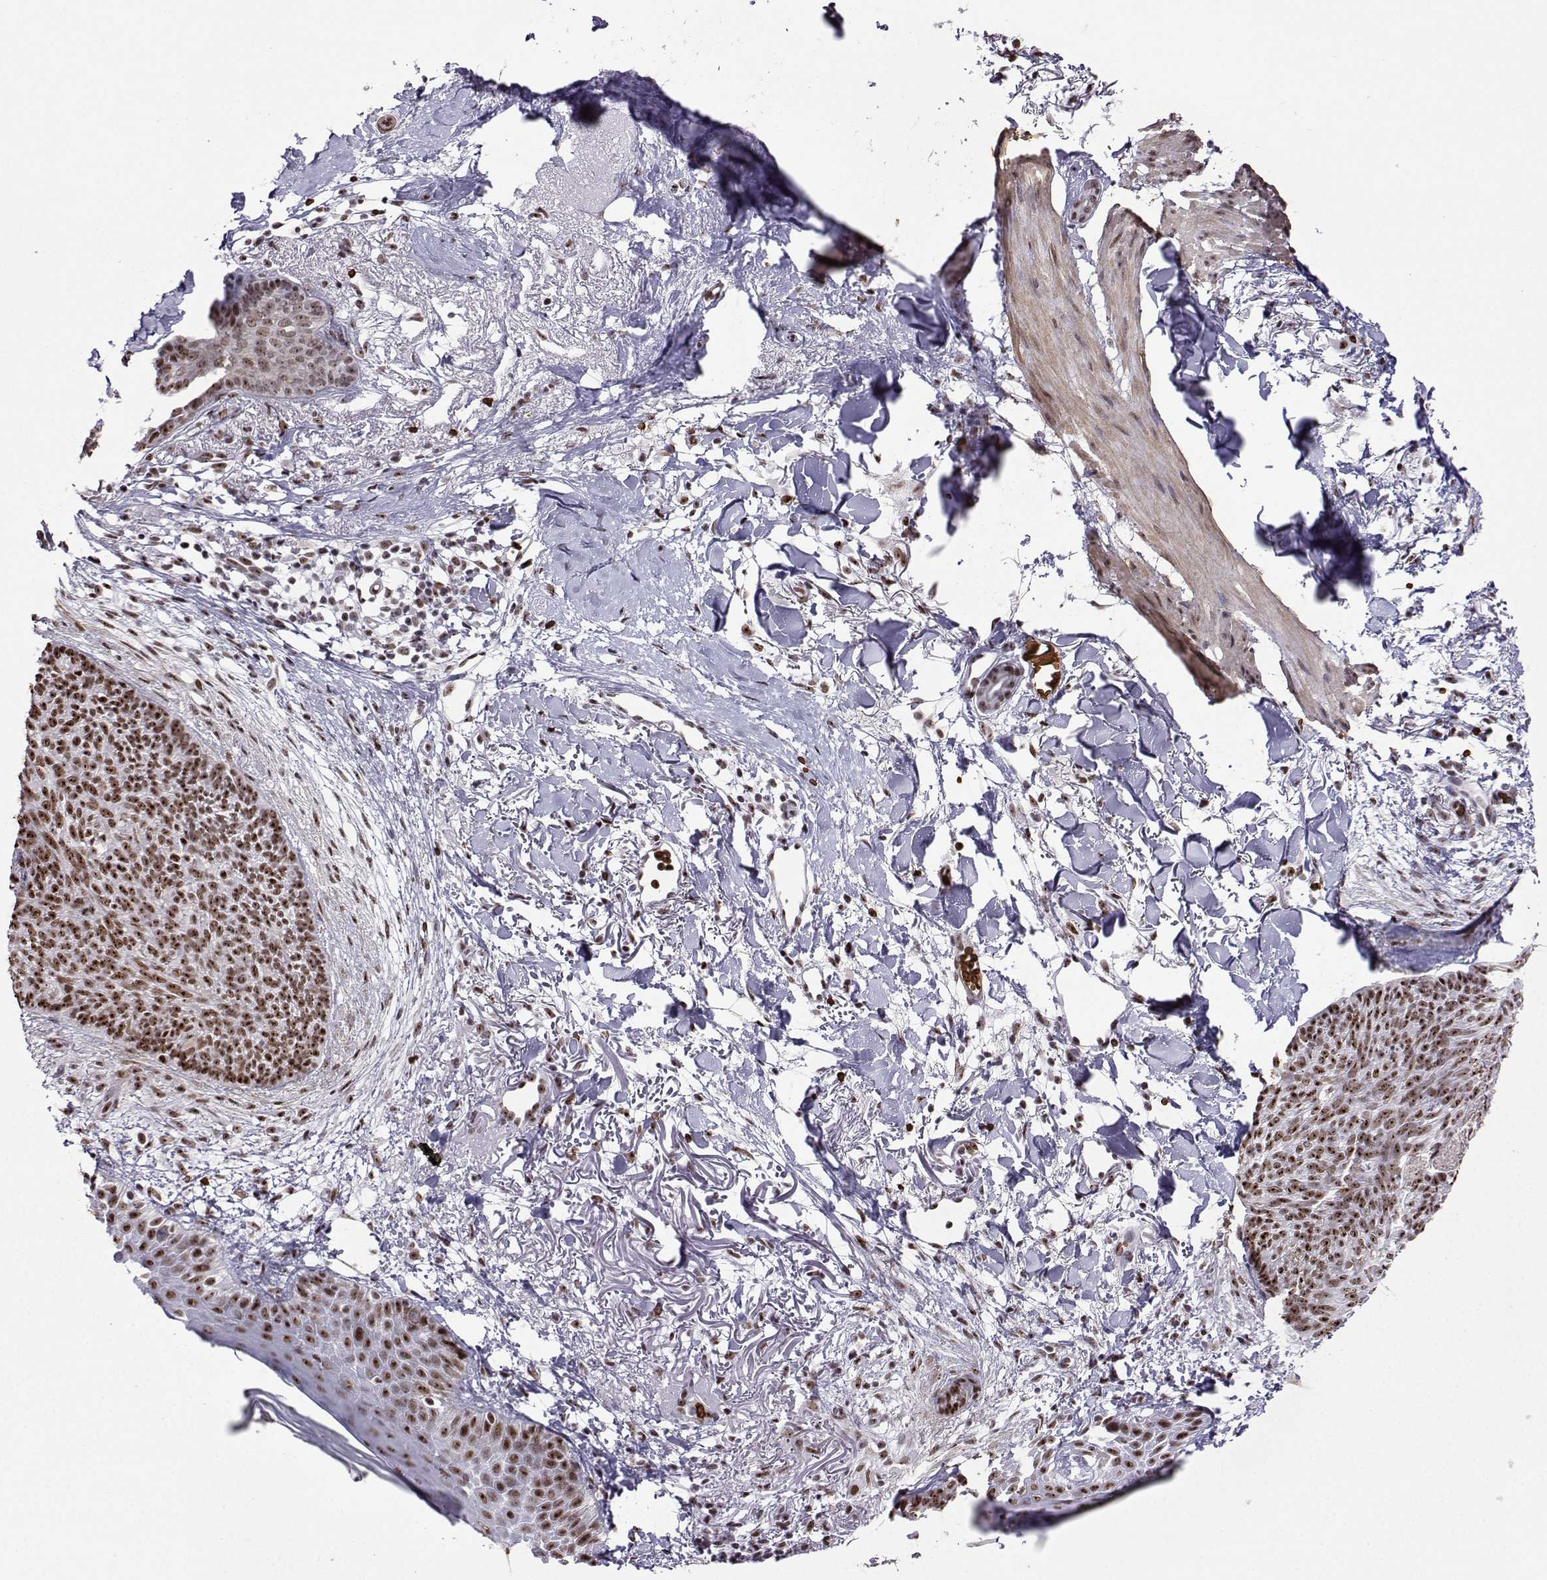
{"staining": {"intensity": "strong", "quantity": ">75%", "location": "nuclear"}, "tissue": "skin cancer", "cell_type": "Tumor cells", "image_type": "cancer", "snomed": [{"axis": "morphology", "description": "Normal tissue, NOS"}, {"axis": "morphology", "description": "Basal cell carcinoma"}, {"axis": "topography", "description": "Skin"}], "caption": "Protein expression analysis of human skin cancer (basal cell carcinoma) reveals strong nuclear staining in approximately >75% of tumor cells.", "gene": "CCNK", "patient": {"sex": "male", "age": 84}}